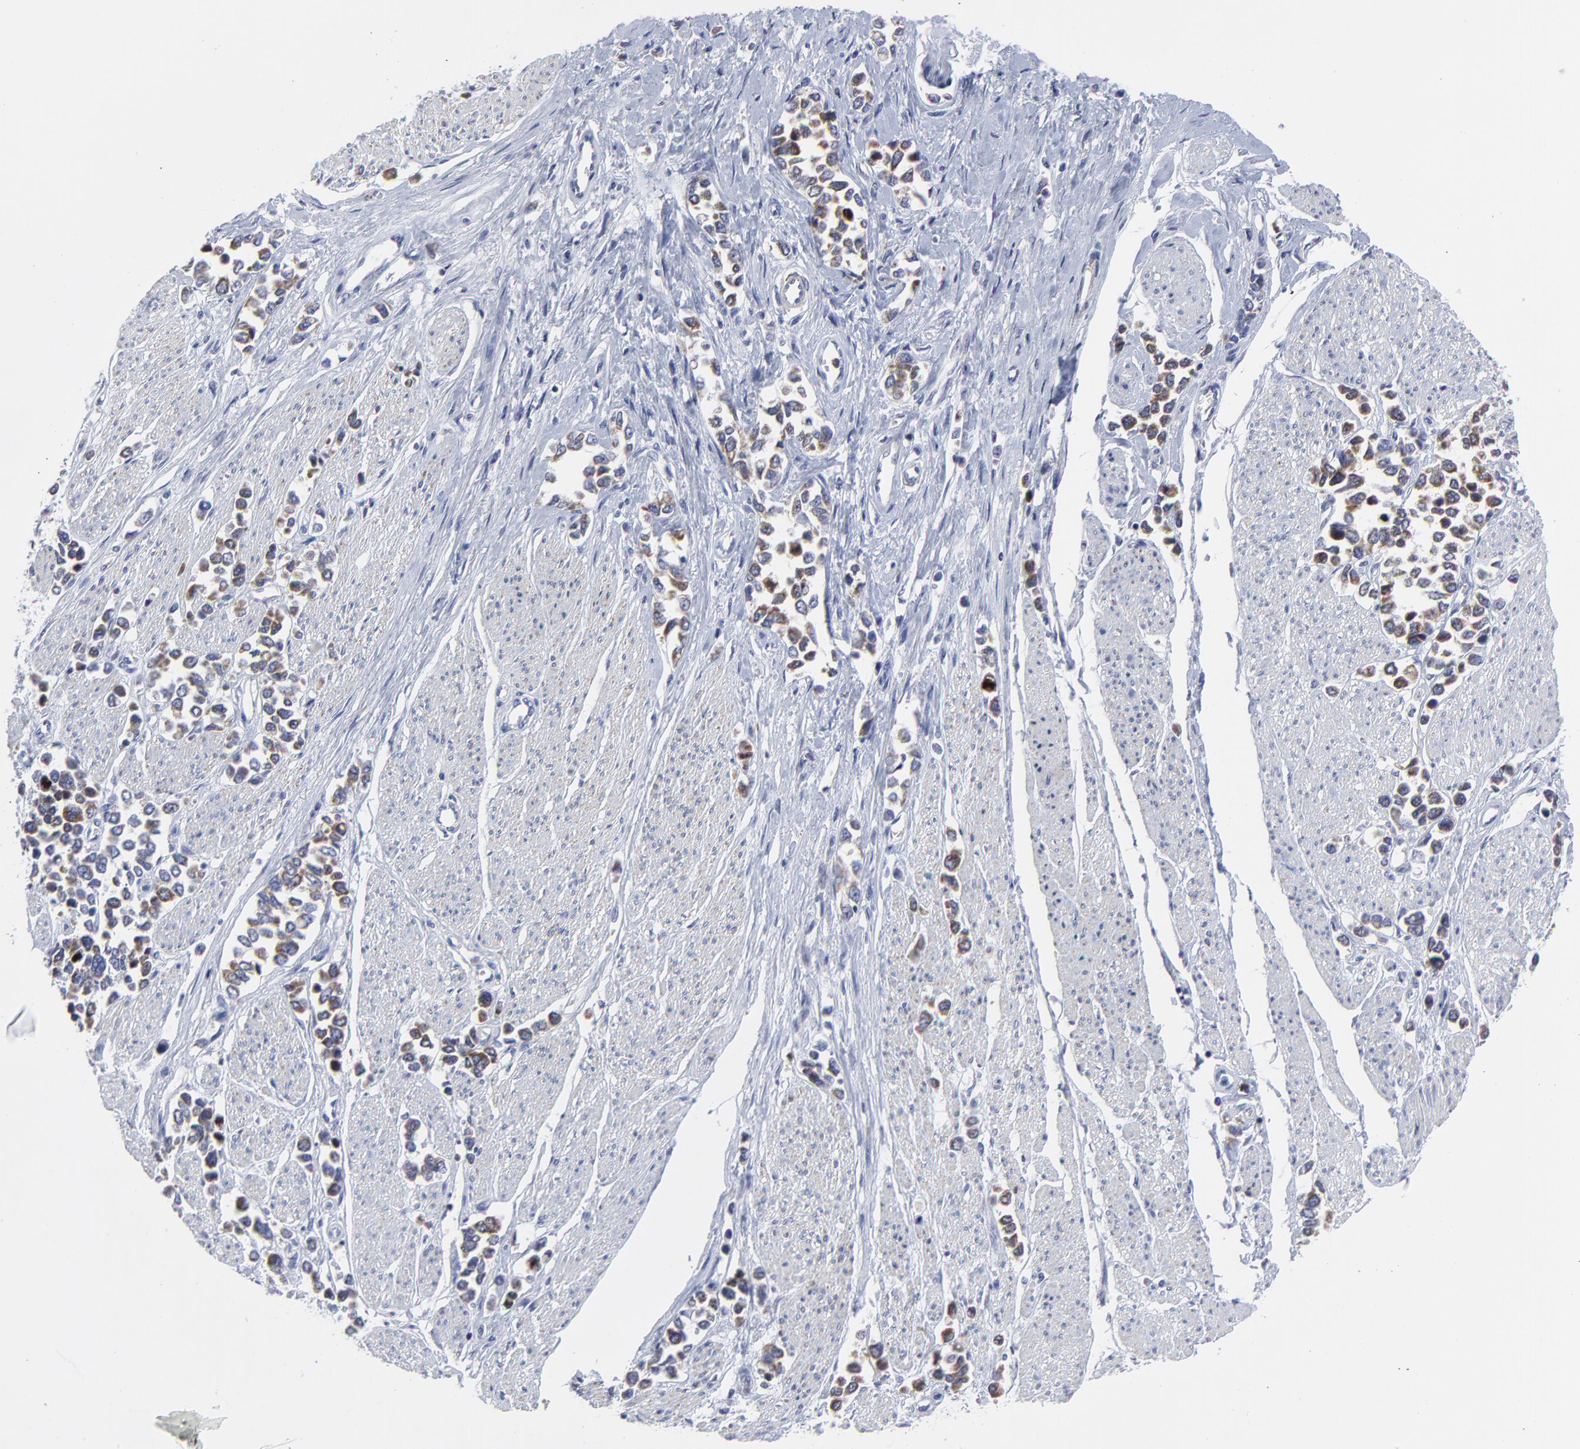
{"staining": {"intensity": "moderate", "quantity": ">75%", "location": "cytoplasmic/membranous"}, "tissue": "stomach cancer", "cell_type": "Tumor cells", "image_type": "cancer", "snomed": [{"axis": "morphology", "description": "Adenocarcinoma, NOS"}, {"axis": "topography", "description": "Stomach, upper"}], "caption": "Tumor cells show medium levels of moderate cytoplasmic/membranous positivity in about >75% of cells in human stomach cancer (adenocarcinoma). The staining was performed using DAB (3,3'-diaminobenzidine) to visualize the protein expression in brown, while the nuclei were stained in blue with hematoxylin (Magnification: 20x).", "gene": "NCAPH", "patient": {"sex": "male", "age": 76}}